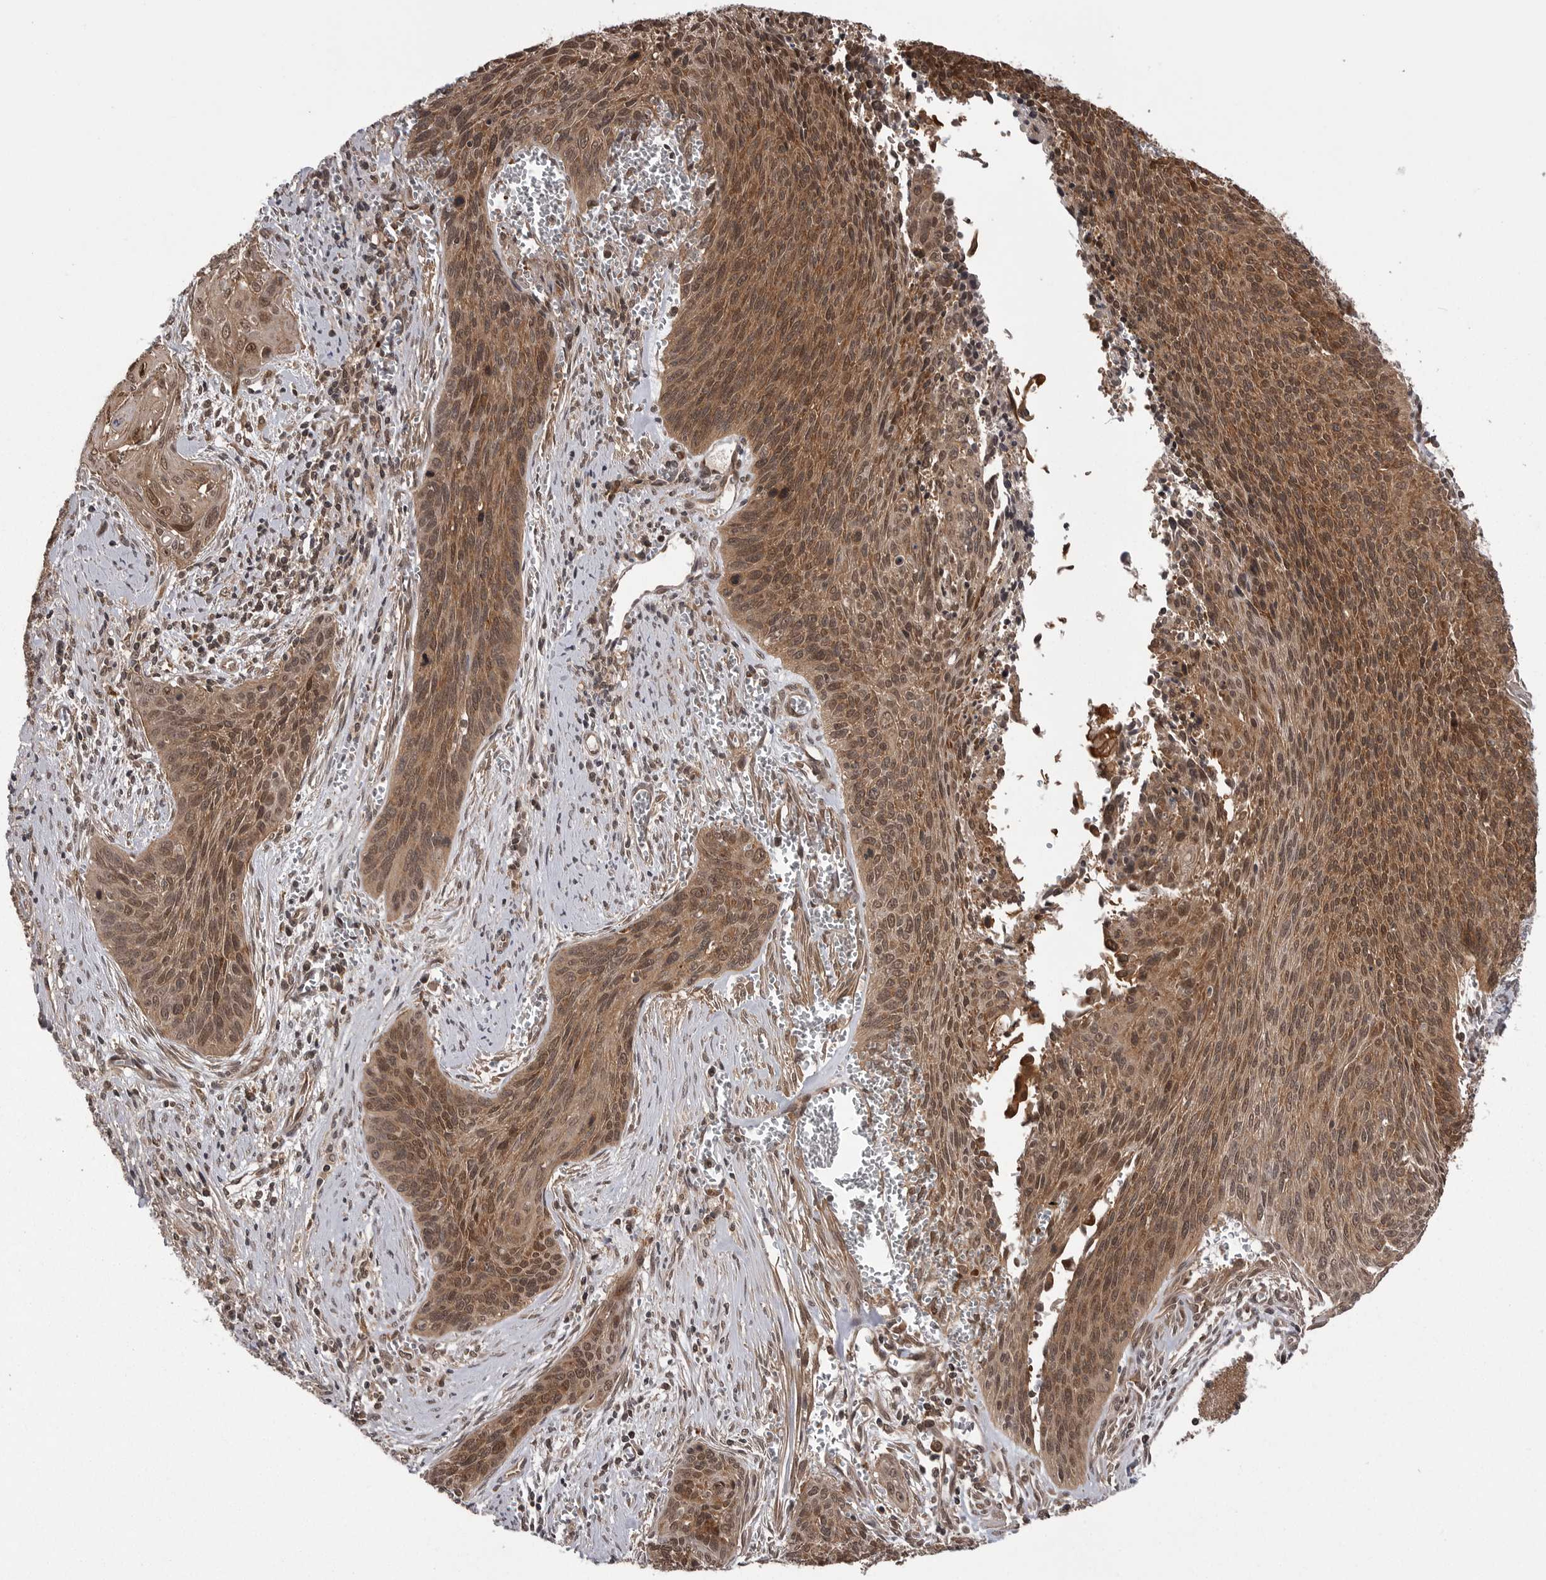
{"staining": {"intensity": "moderate", "quantity": ">75%", "location": "cytoplasmic/membranous,nuclear"}, "tissue": "cervical cancer", "cell_type": "Tumor cells", "image_type": "cancer", "snomed": [{"axis": "morphology", "description": "Squamous cell carcinoma, NOS"}, {"axis": "topography", "description": "Cervix"}], "caption": "High-magnification brightfield microscopy of cervical squamous cell carcinoma stained with DAB (brown) and counterstained with hematoxylin (blue). tumor cells exhibit moderate cytoplasmic/membranous and nuclear positivity is seen in about>75% of cells. (DAB = brown stain, brightfield microscopy at high magnification).", "gene": "AOAH", "patient": {"sex": "female", "age": 55}}